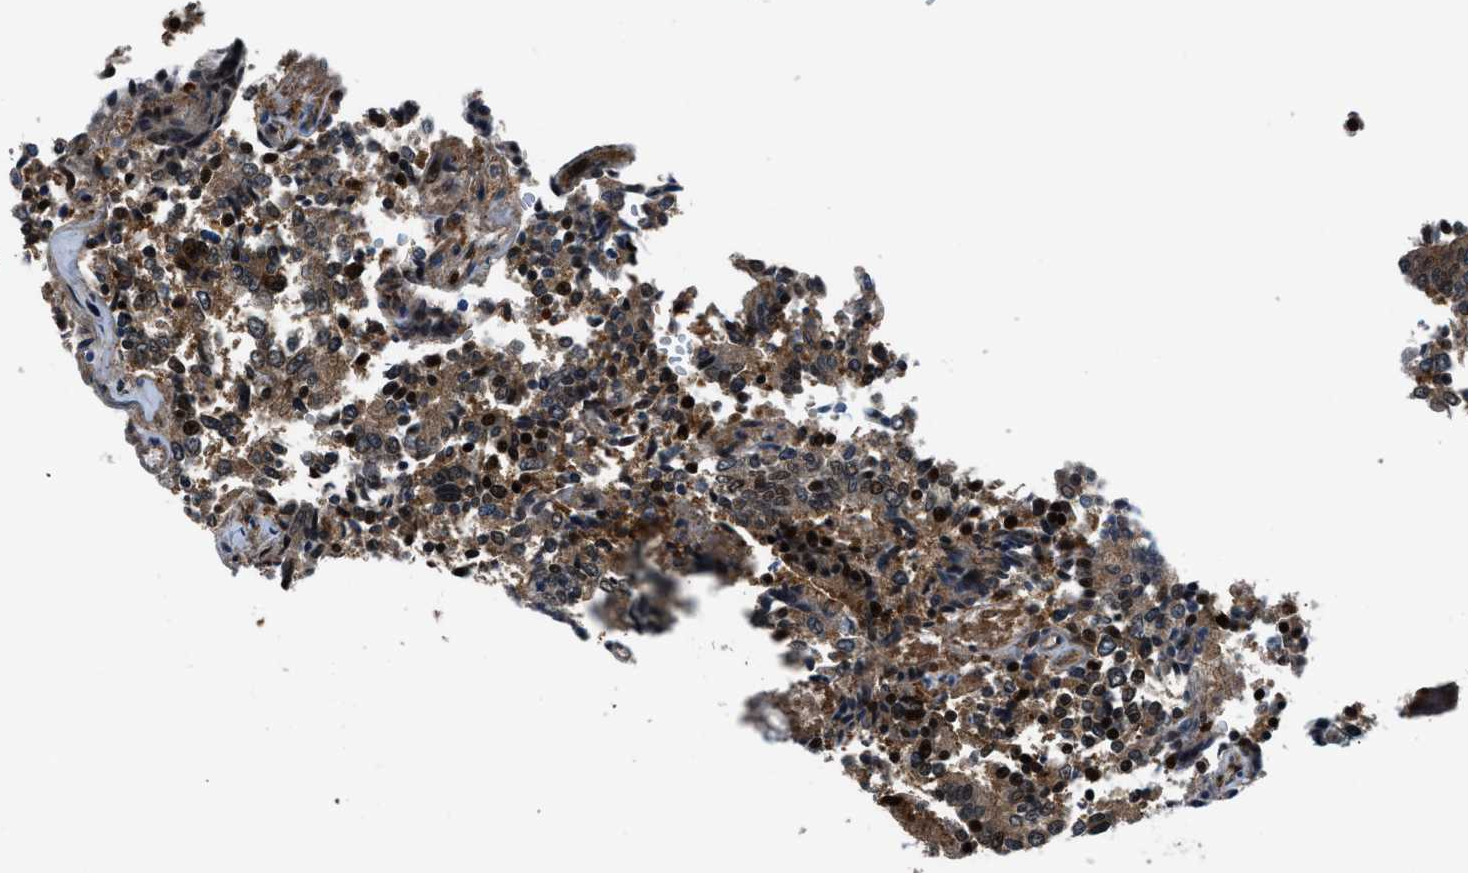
{"staining": {"intensity": "strong", "quantity": ">75%", "location": "cytoplasmic/membranous,nuclear"}, "tissue": "prostate cancer", "cell_type": "Tumor cells", "image_type": "cancer", "snomed": [{"axis": "morphology", "description": "Normal tissue, NOS"}, {"axis": "morphology", "description": "Adenocarcinoma, High grade"}, {"axis": "topography", "description": "Prostate"}, {"axis": "topography", "description": "Seminal veicle"}], "caption": "IHC photomicrograph of prostate high-grade adenocarcinoma stained for a protein (brown), which exhibits high levels of strong cytoplasmic/membranous and nuclear staining in about >75% of tumor cells.", "gene": "YWHAE", "patient": {"sex": "male", "age": 55}}